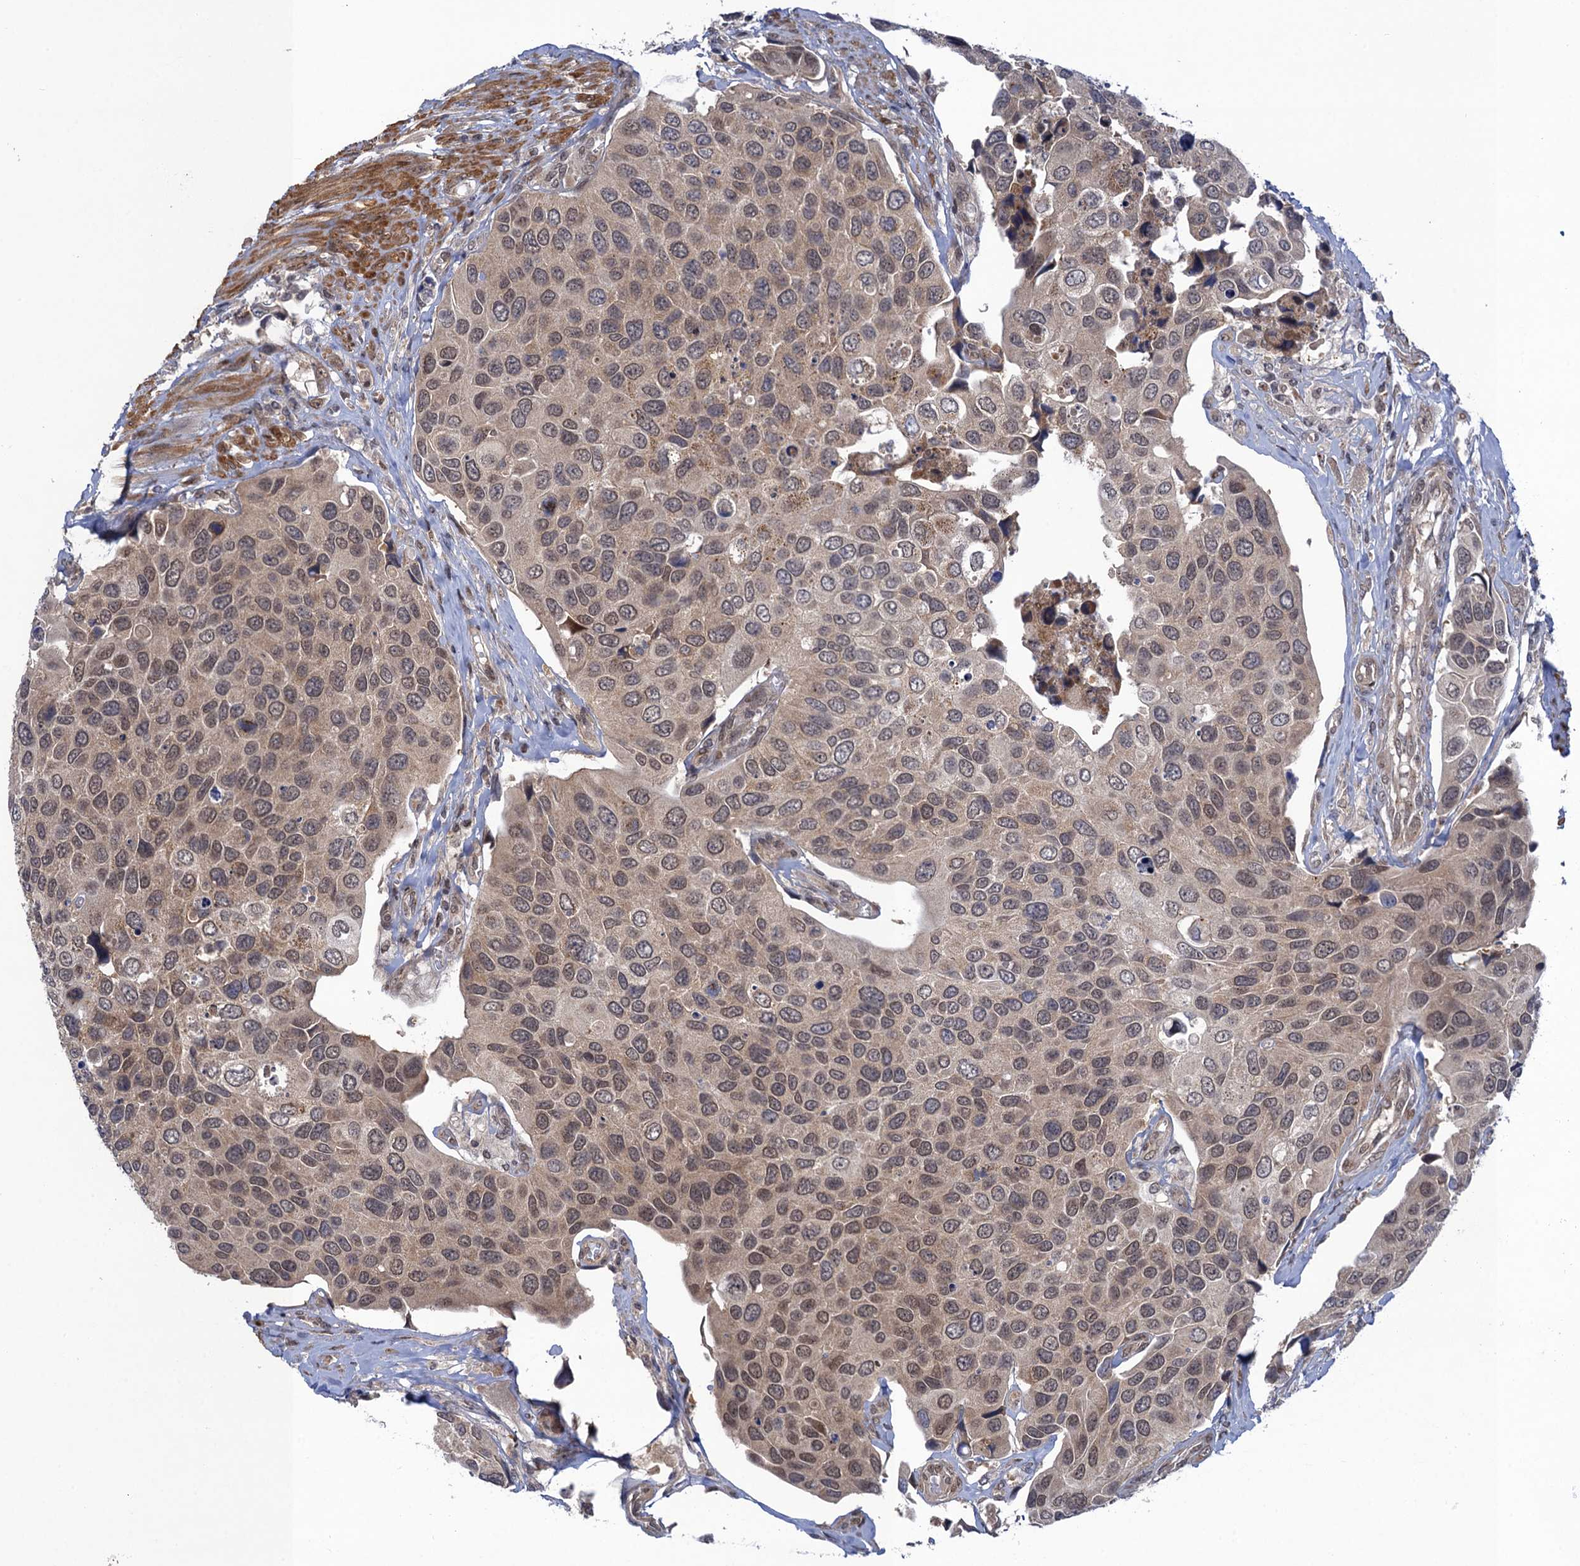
{"staining": {"intensity": "weak", "quantity": ">75%", "location": "nuclear"}, "tissue": "urothelial cancer", "cell_type": "Tumor cells", "image_type": "cancer", "snomed": [{"axis": "morphology", "description": "Urothelial carcinoma, High grade"}, {"axis": "topography", "description": "Urinary bladder"}], "caption": "This image demonstrates immunohistochemistry staining of urothelial carcinoma (high-grade), with low weak nuclear staining in about >75% of tumor cells.", "gene": "NEK8", "patient": {"sex": "male", "age": 74}}